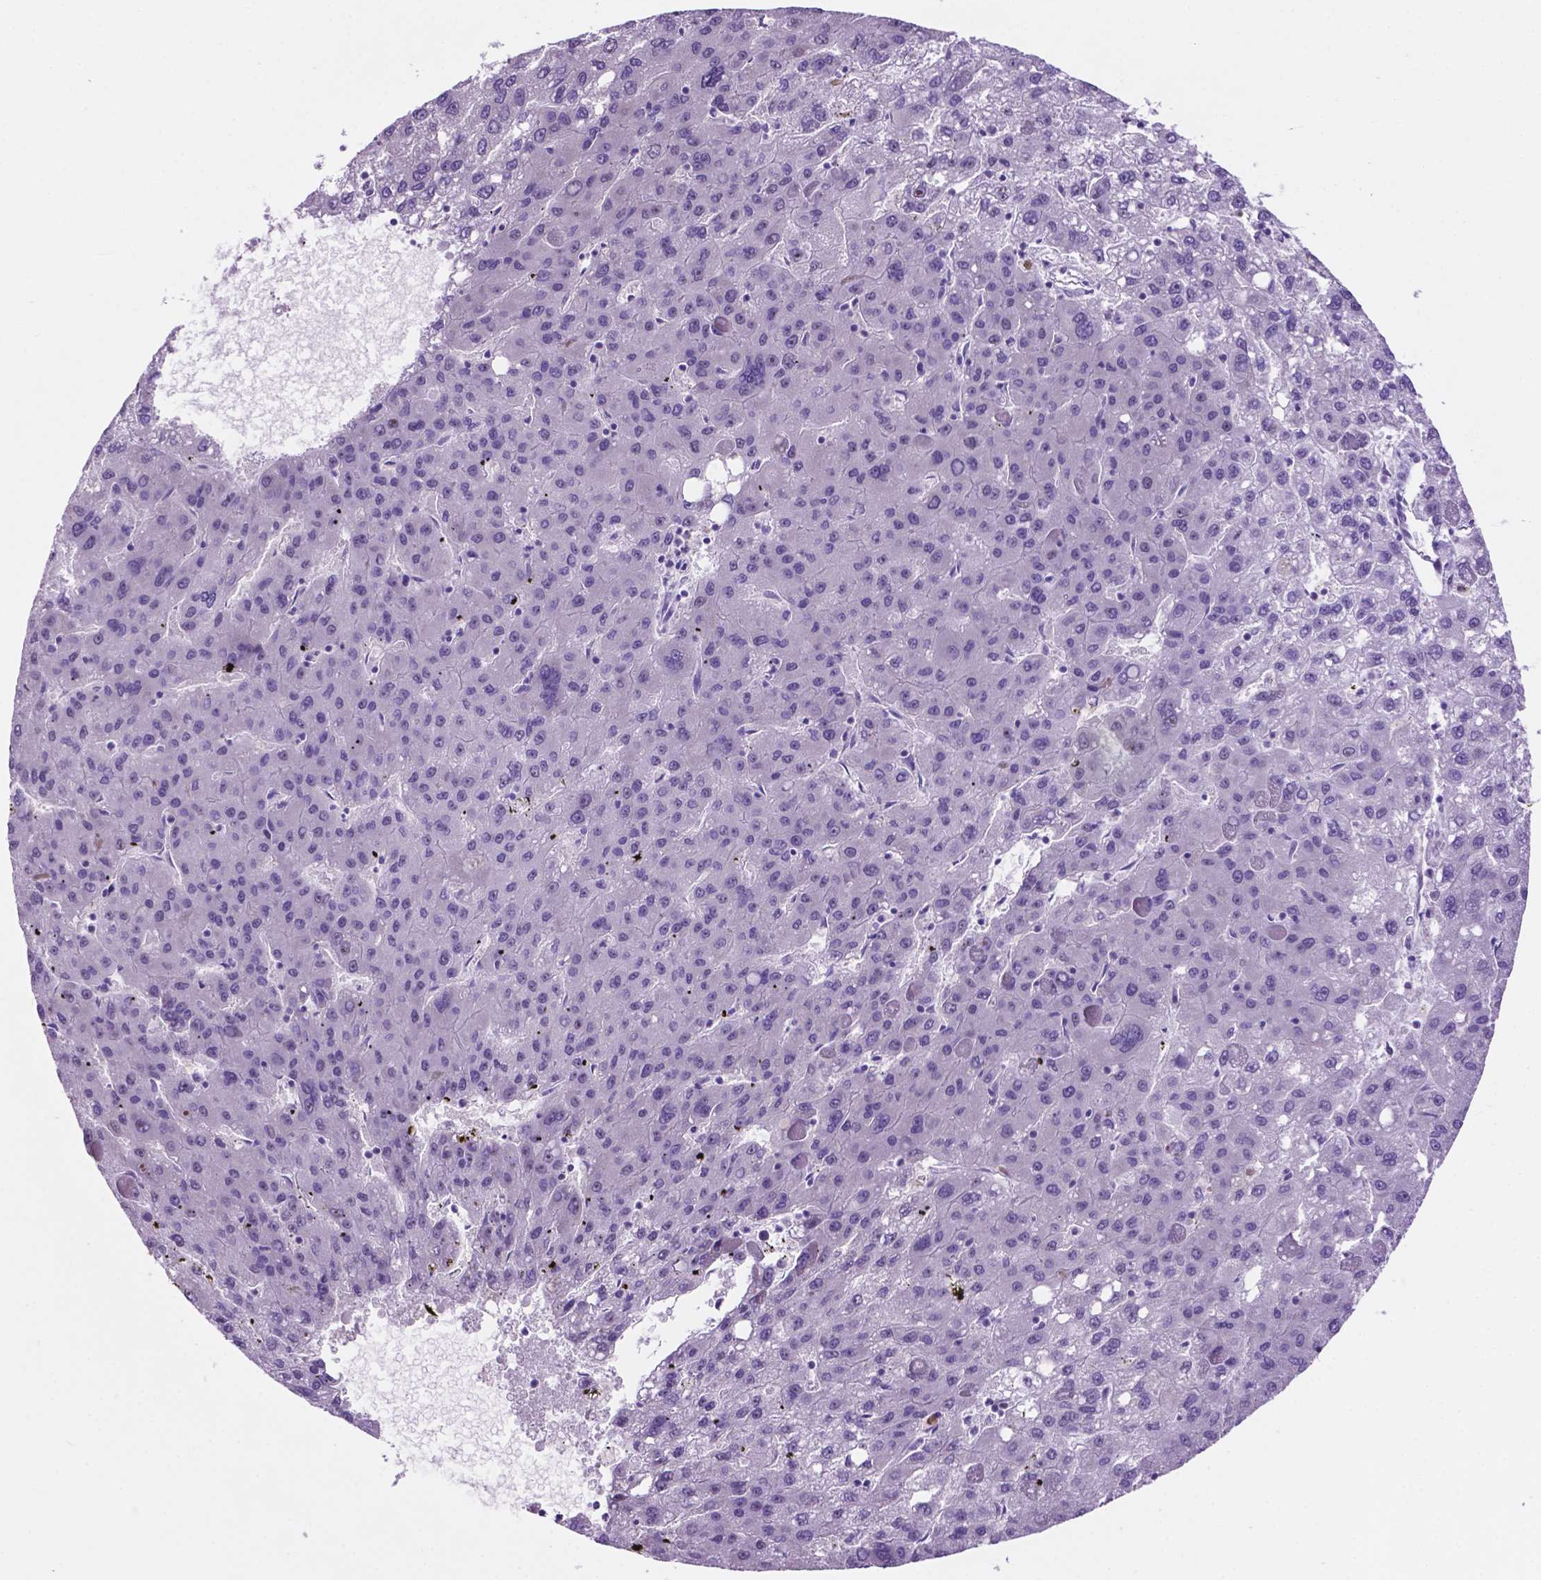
{"staining": {"intensity": "negative", "quantity": "none", "location": "none"}, "tissue": "liver cancer", "cell_type": "Tumor cells", "image_type": "cancer", "snomed": [{"axis": "morphology", "description": "Carcinoma, Hepatocellular, NOS"}, {"axis": "topography", "description": "Liver"}], "caption": "Protein analysis of liver hepatocellular carcinoma demonstrates no significant expression in tumor cells.", "gene": "SPDYA", "patient": {"sex": "female", "age": 82}}